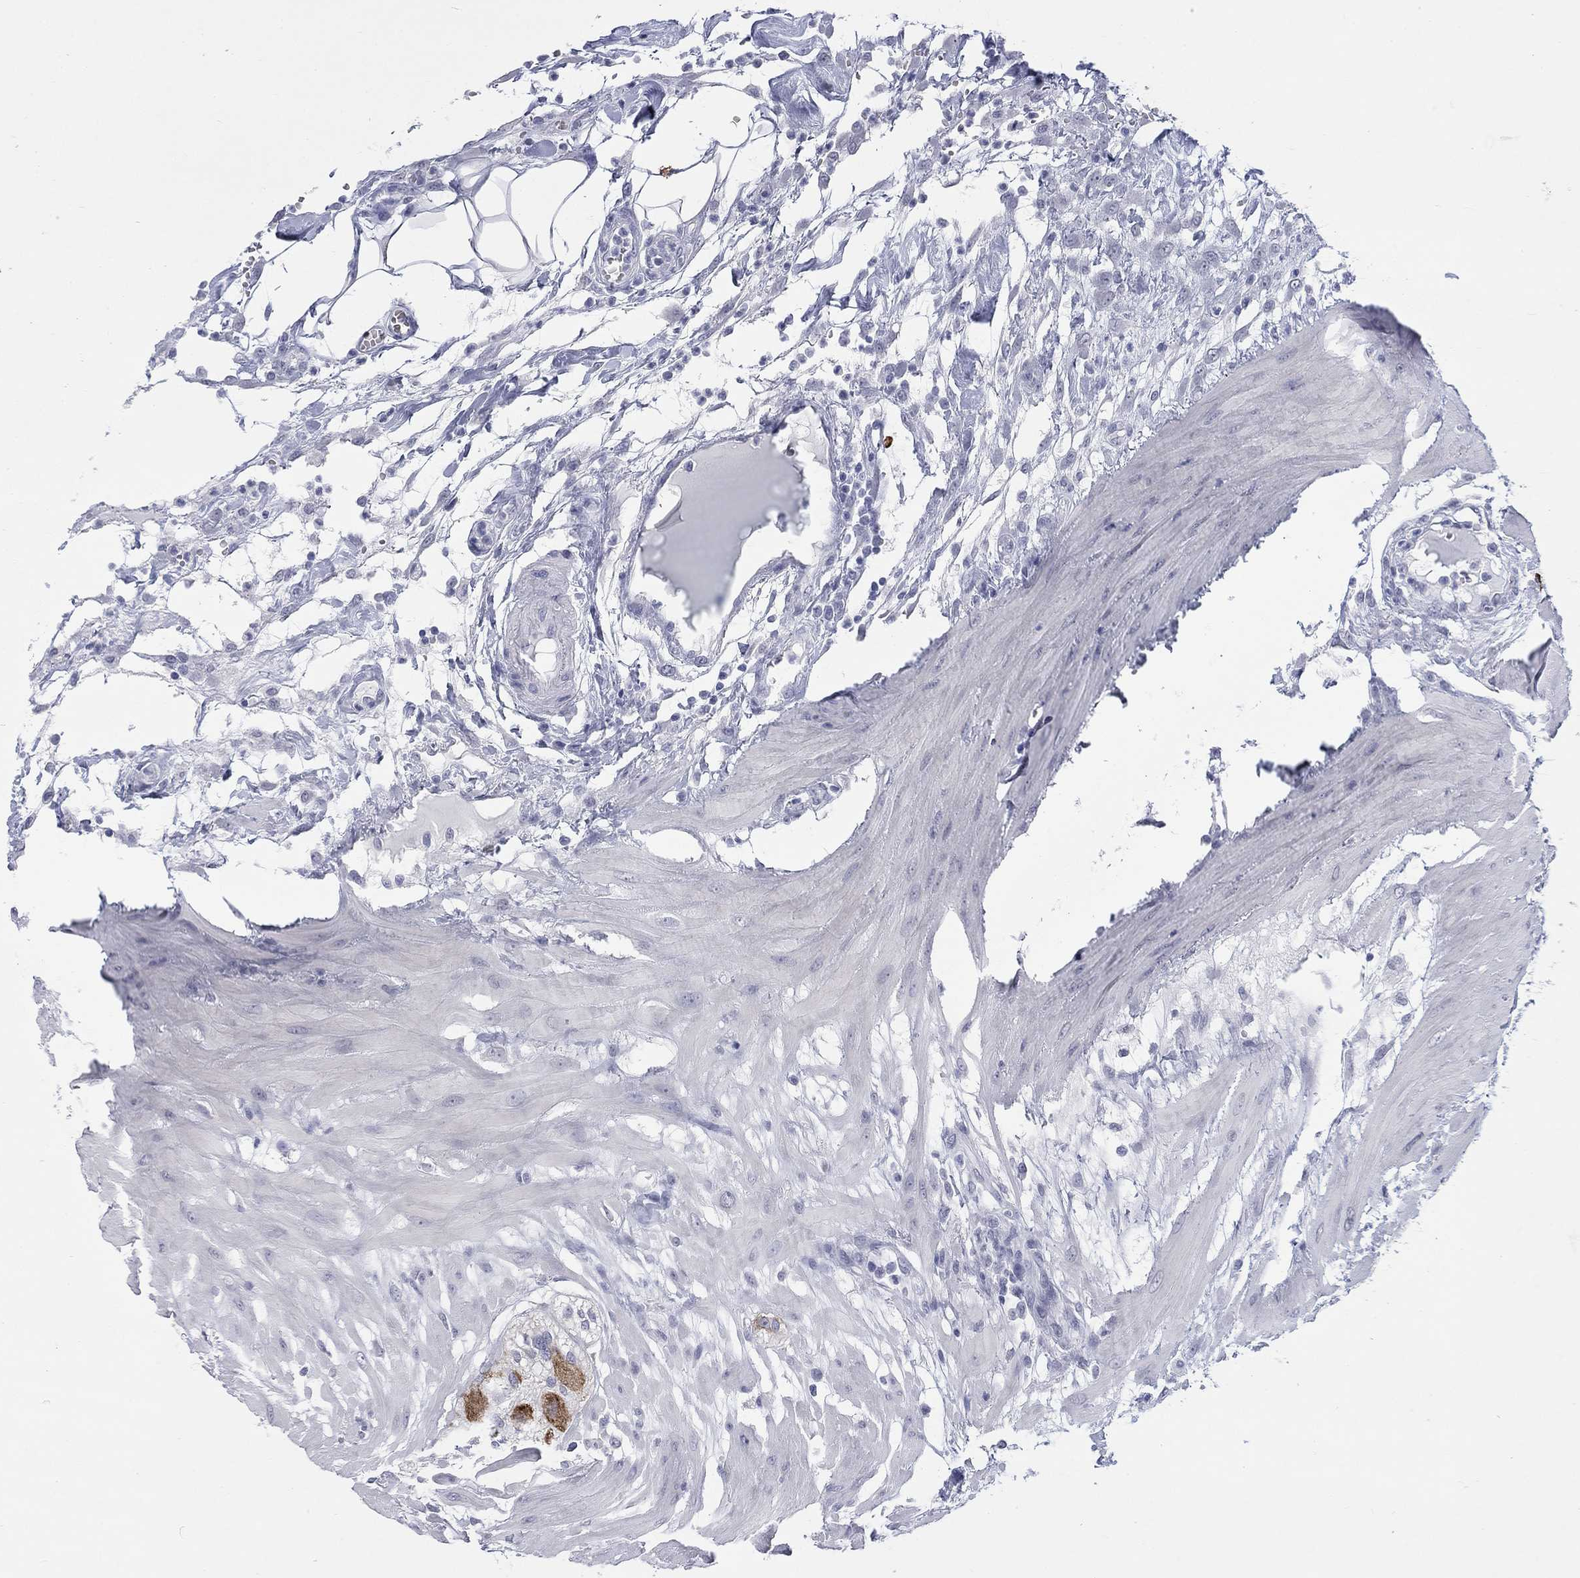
{"staining": {"intensity": "negative", "quantity": "none", "location": "none"}, "tissue": "colon", "cell_type": "Endothelial cells", "image_type": "normal", "snomed": [{"axis": "morphology", "description": "Normal tissue, NOS"}, {"axis": "morphology", "description": "Adenocarcinoma, NOS"}, {"axis": "topography", "description": "Colon"}], "caption": "Immunohistochemistry (IHC) micrograph of normal human colon stained for a protein (brown), which exhibits no staining in endothelial cells. (DAB (3,3'-diaminobenzidine) immunohistochemistry (IHC) with hematoxylin counter stain).", "gene": "ECEL1", "patient": {"sex": "male", "age": 65}}